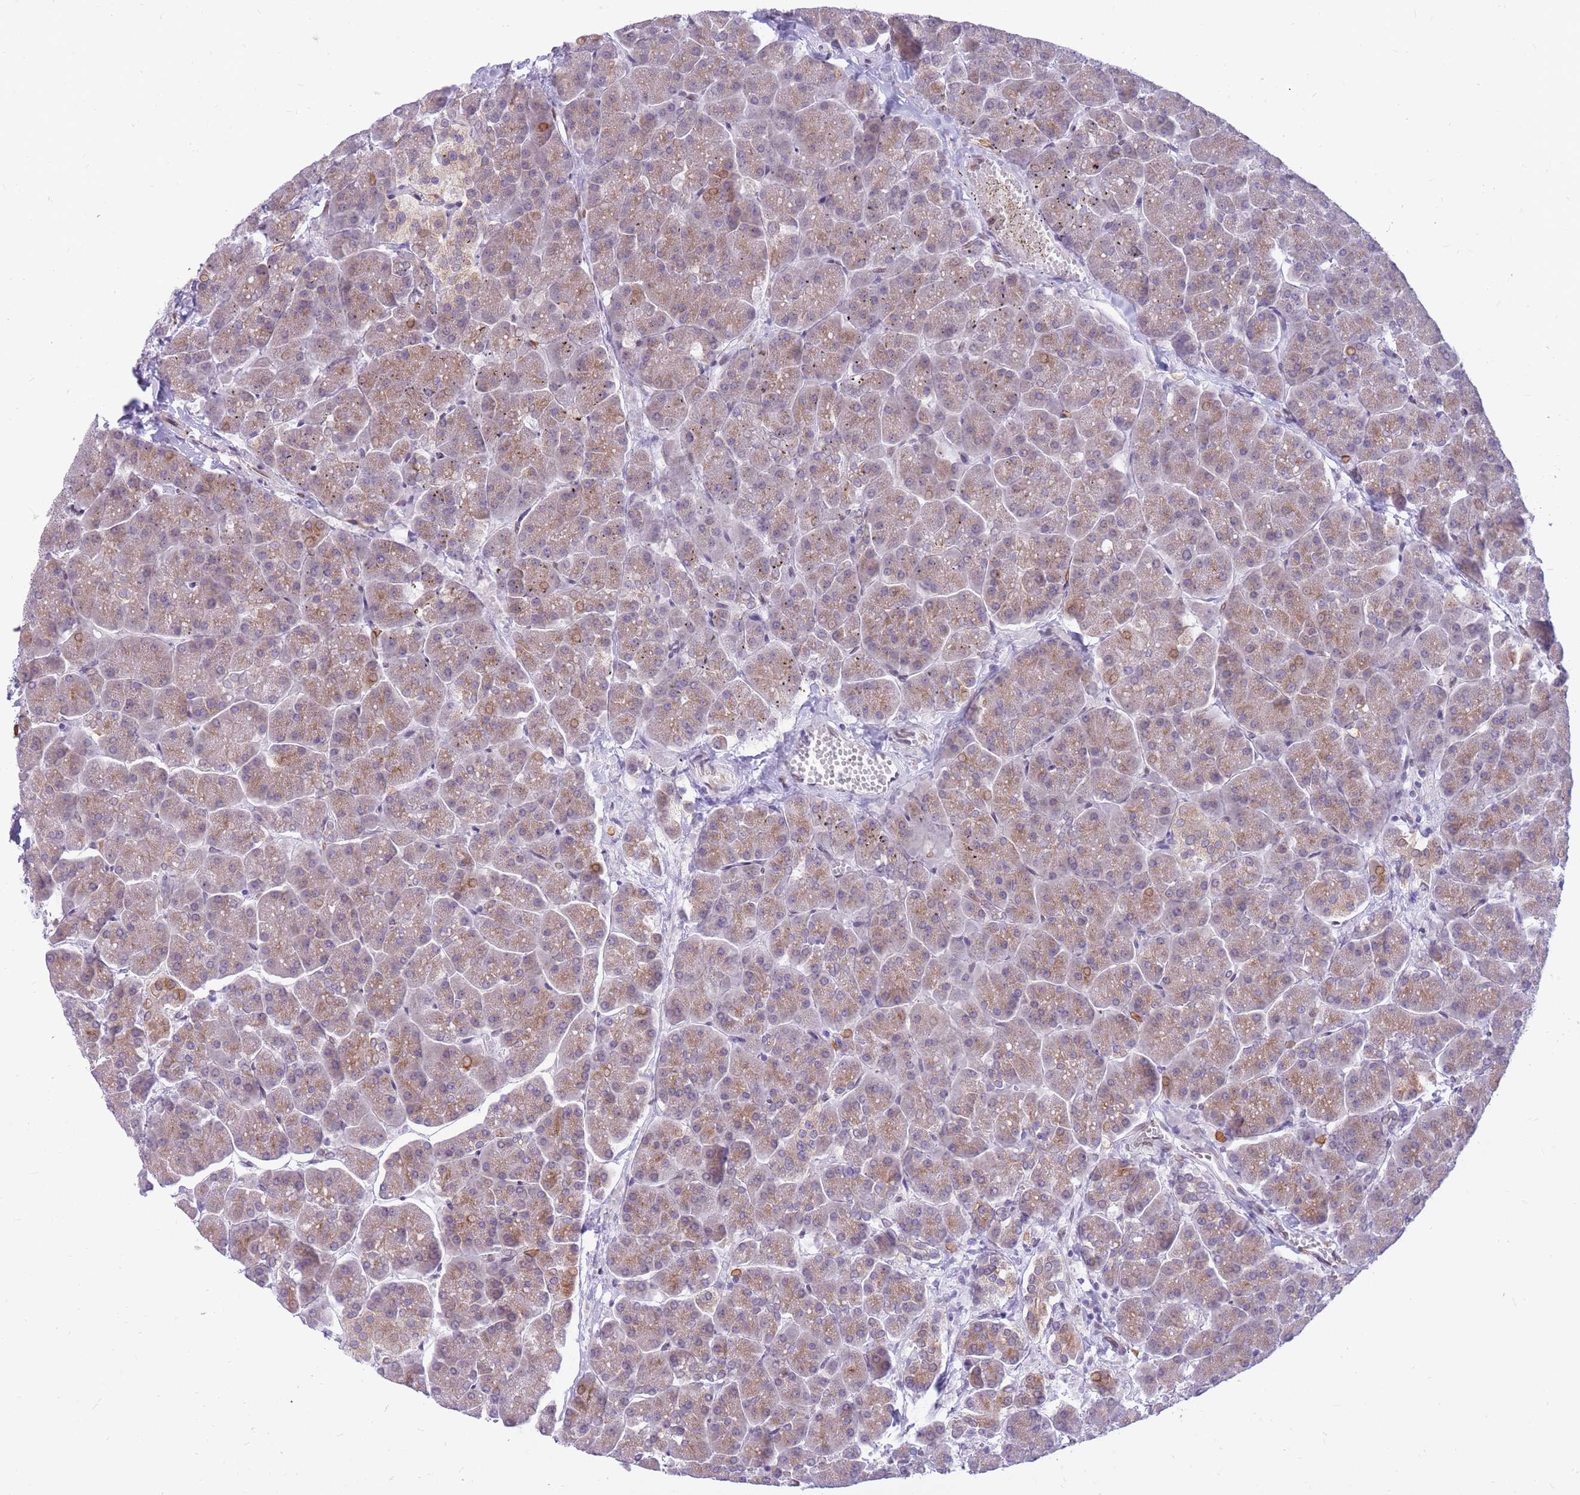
{"staining": {"intensity": "moderate", "quantity": "25%-75%", "location": "cytoplasmic/membranous"}, "tissue": "pancreas", "cell_type": "Exocrine glandular cells", "image_type": "normal", "snomed": [{"axis": "morphology", "description": "Normal tissue, NOS"}, {"axis": "topography", "description": "Pancreas"}, {"axis": "topography", "description": "Peripheral nerve tissue"}], "caption": "Pancreas stained with DAB (3,3'-diaminobenzidine) immunohistochemistry (IHC) exhibits medium levels of moderate cytoplasmic/membranous expression in approximately 25%-75% of exocrine glandular cells.", "gene": "HOOK2", "patient": {"sex": "male", "age": 54}}